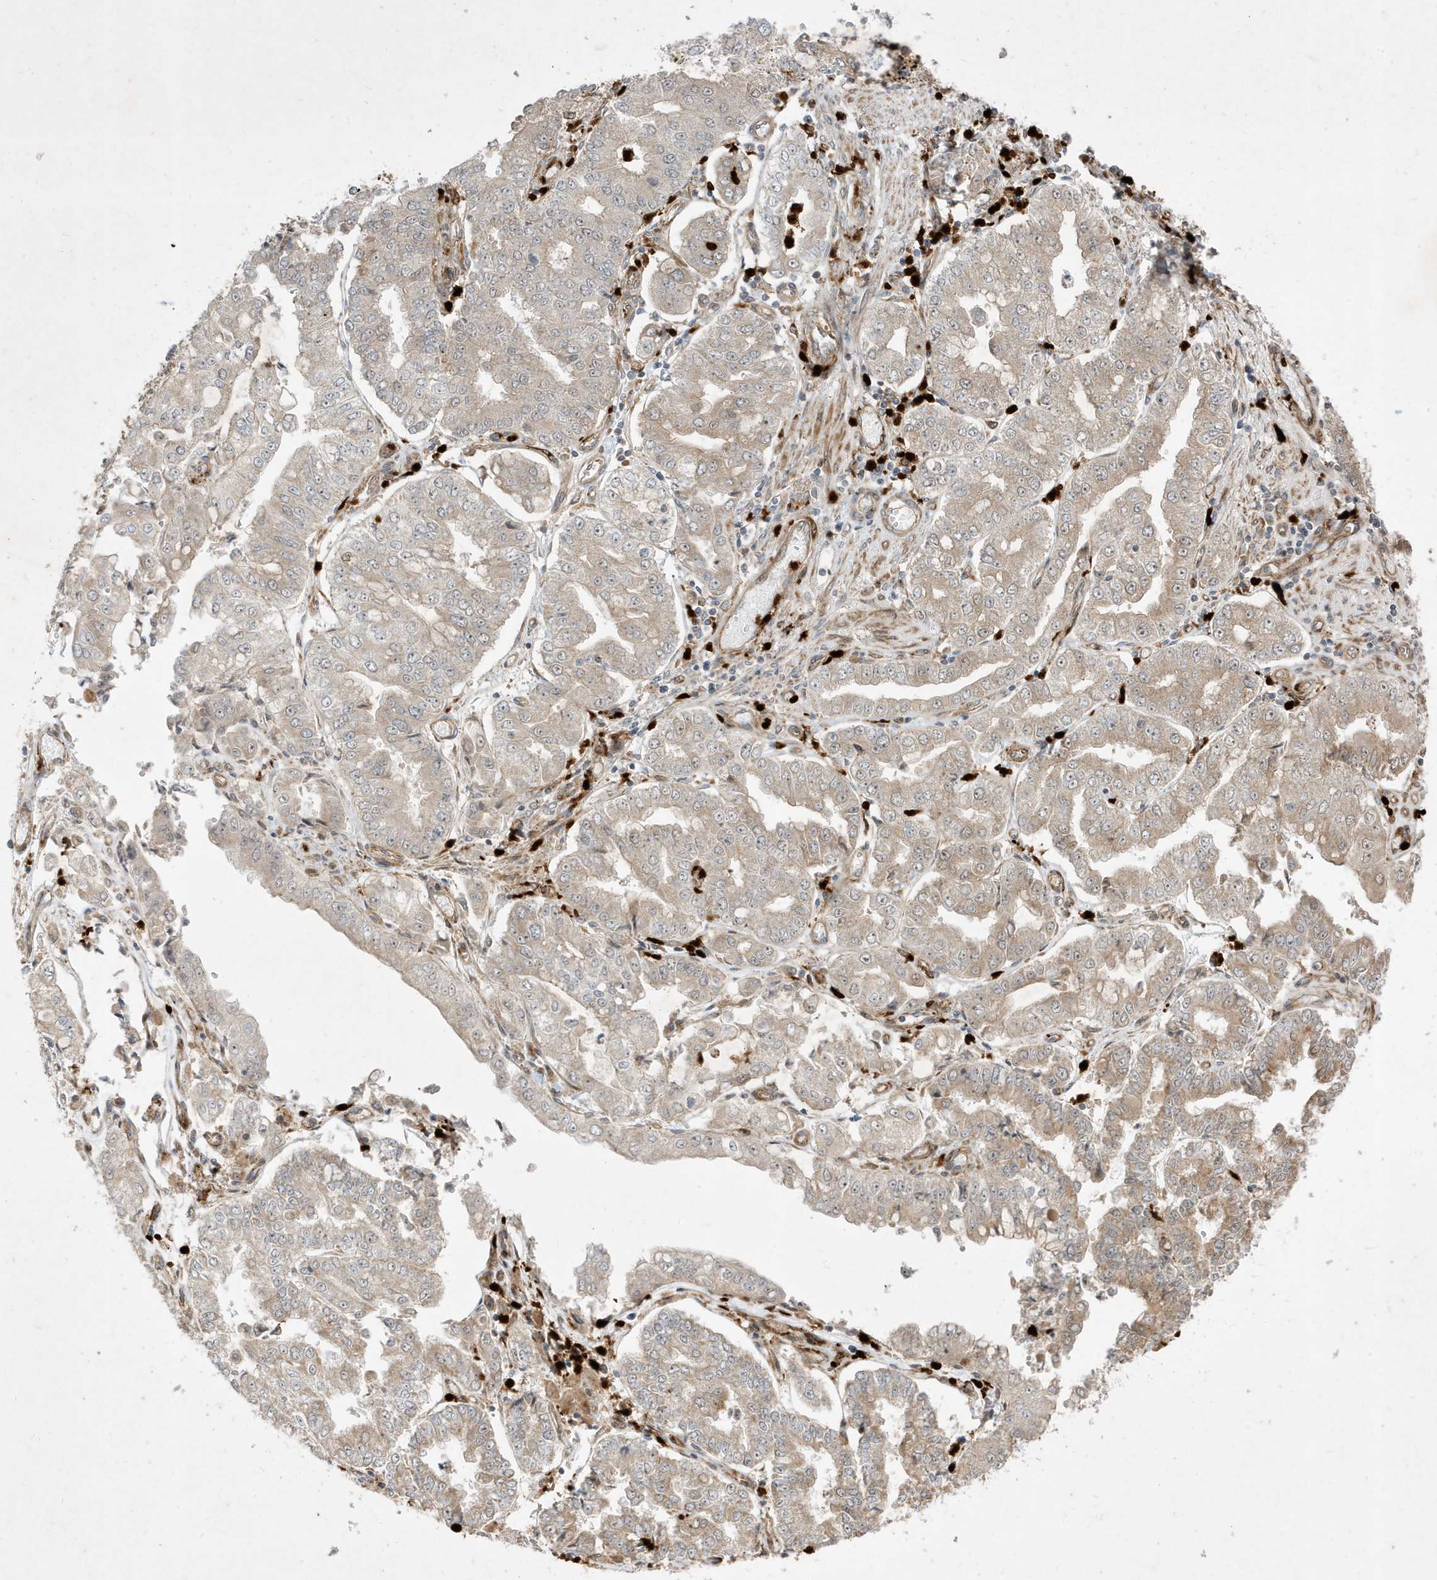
{"staining": {"intensity": "weak", "quantity": "25%-75%", "location": "cytoplasmic/membranous"}, "tissue": "stomach cancer", "cell_type": "Tumor cells", "image_type": "cancer", "snomed": [{"axis": "morphology", "description": "Adenocarcinoma, NOS"}, {"axis": "topography", "description": "Stomach"}], "caption": "The histopathology image exhibits immunohistochemical staining of stomach adenocarcinoma. There is weak cytoplasmic/membranous expression is identified in approximately 25%-75% of tumor cells.", "gene": "IFT57", "patient": {"sex": "male", "age": 76}}